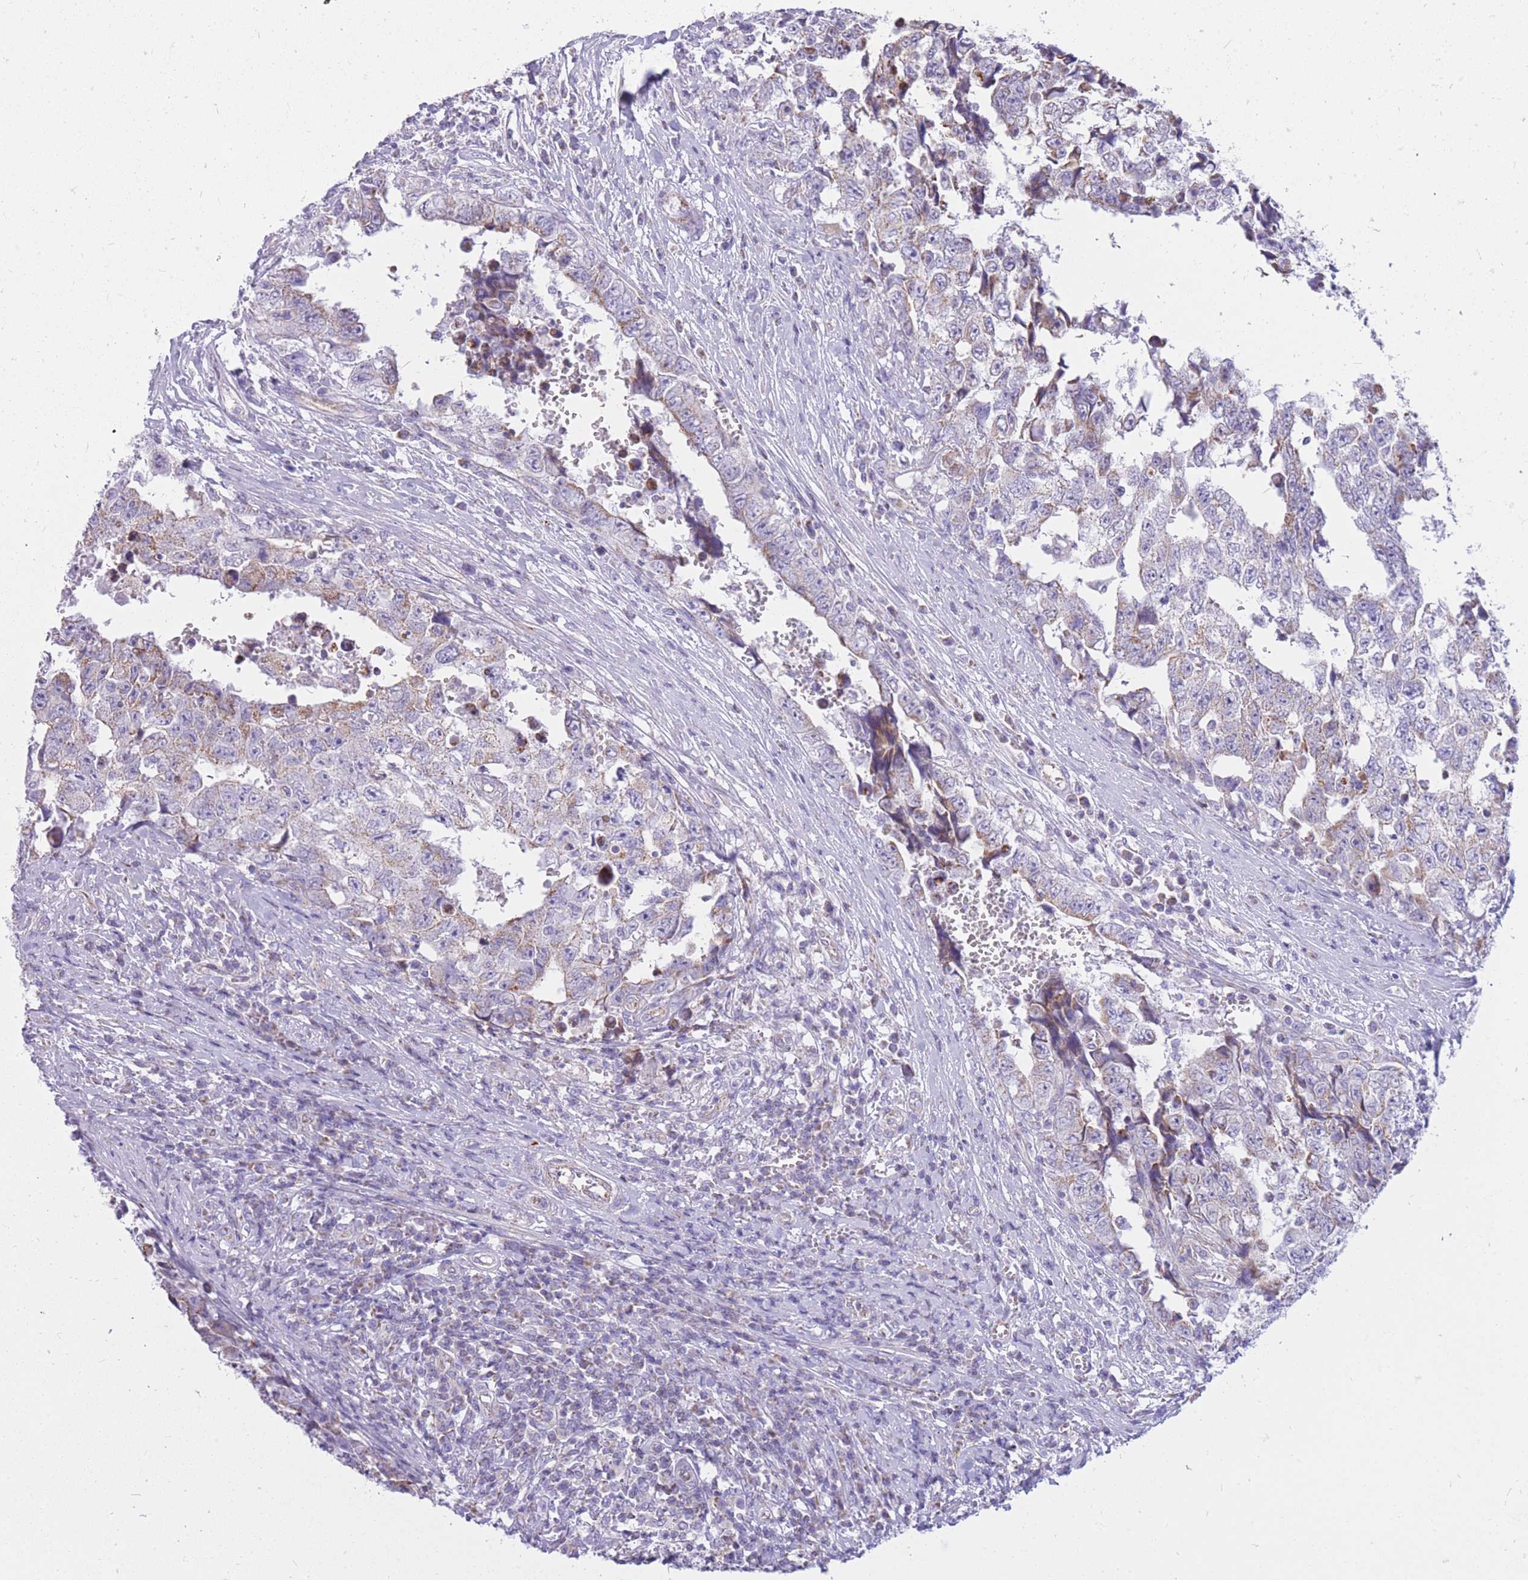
{"staining": {"intensity": "weak", "quantity": "<25%", "location": "cytoplasmic/membranous"}, "tissue": "testis cancer", "cell_type": "Tumor cells", "image_type": "cancer", "snomed": [{"axis": "morphology", "description": "Carcinoma, Embryonal, NOS"}, {"axis": "topography", "description": "Testis"}], "caption": "Protein analysis of testis cancer (embryonal carcinoma) reveals no significant expression in tumor cells. The staining was performed using DAB (3,3'-diaminobenzidine) to visualize the protein expression in brown, while the nuclei were stained in blue with hematoxylin (Magnification: 20x).", "gene": "PCSK1", "patient": {"sex": "male", "age": 25}}